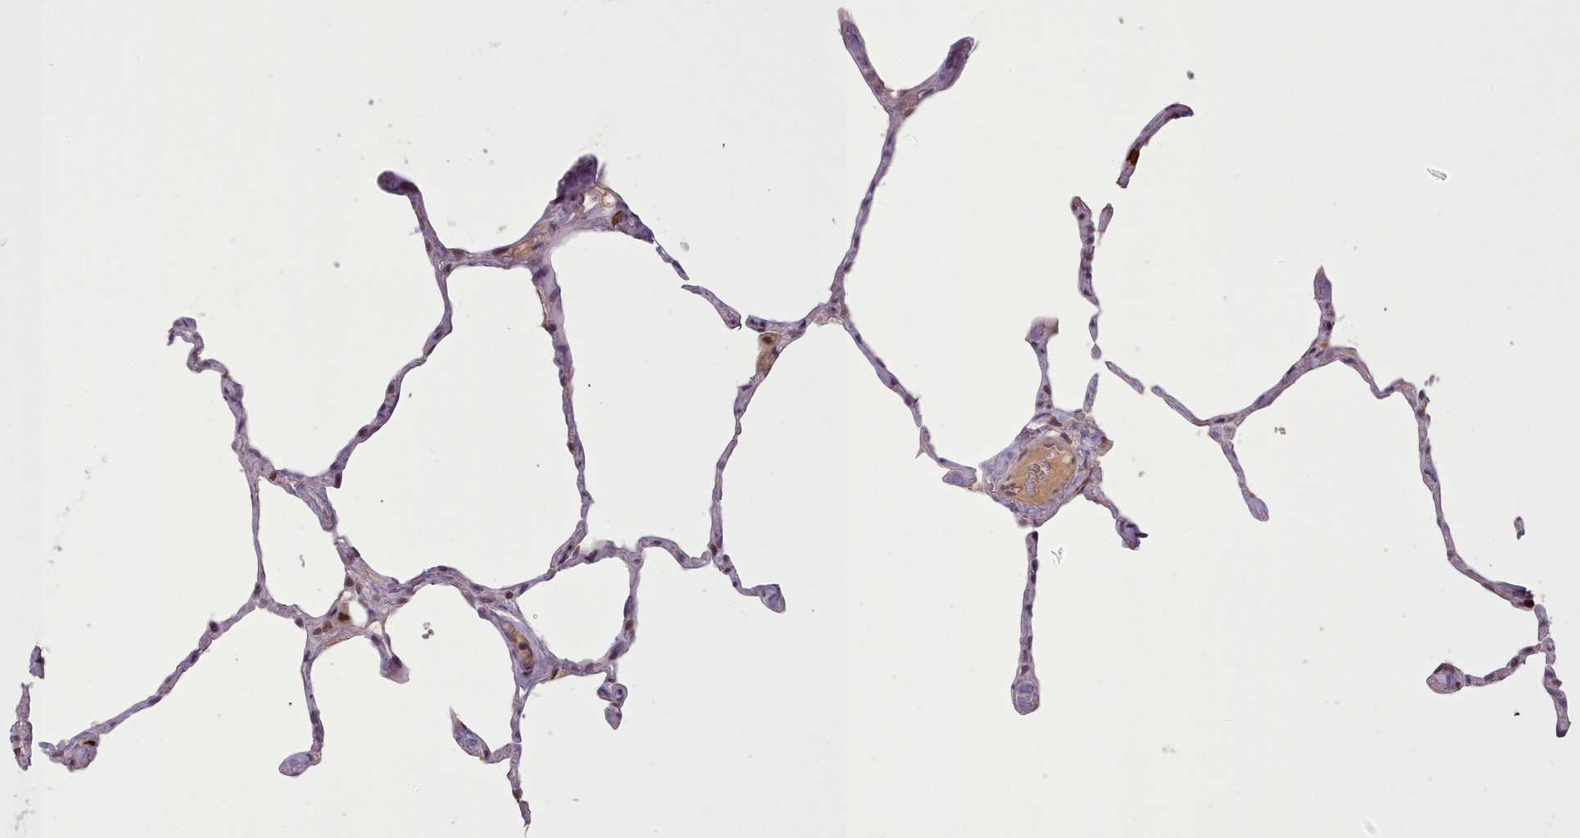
{"staining": {"intensity": "moderate", "quantity": "25%-75%", "location": "nuclear"}, "tissue": "lung", "cell_type": "Alveolar cells", "image_type": "normal", "snomed": [{"axis": "morphology", "description": "Normal tissue, NOS"}, {"axis": "topography", "description": "Lung"}], "caption": "The histopathology image demonstrates immunohistochemical staining of benign lung. There is moderate nuclear staining is appreciated in approximately 25%-75% of alveolar cells. (DAB IHC, brown staining for protein, blue staining for nuclei).", "gene": "CDC6", "patient": {"sex": "male", "age": 65}}